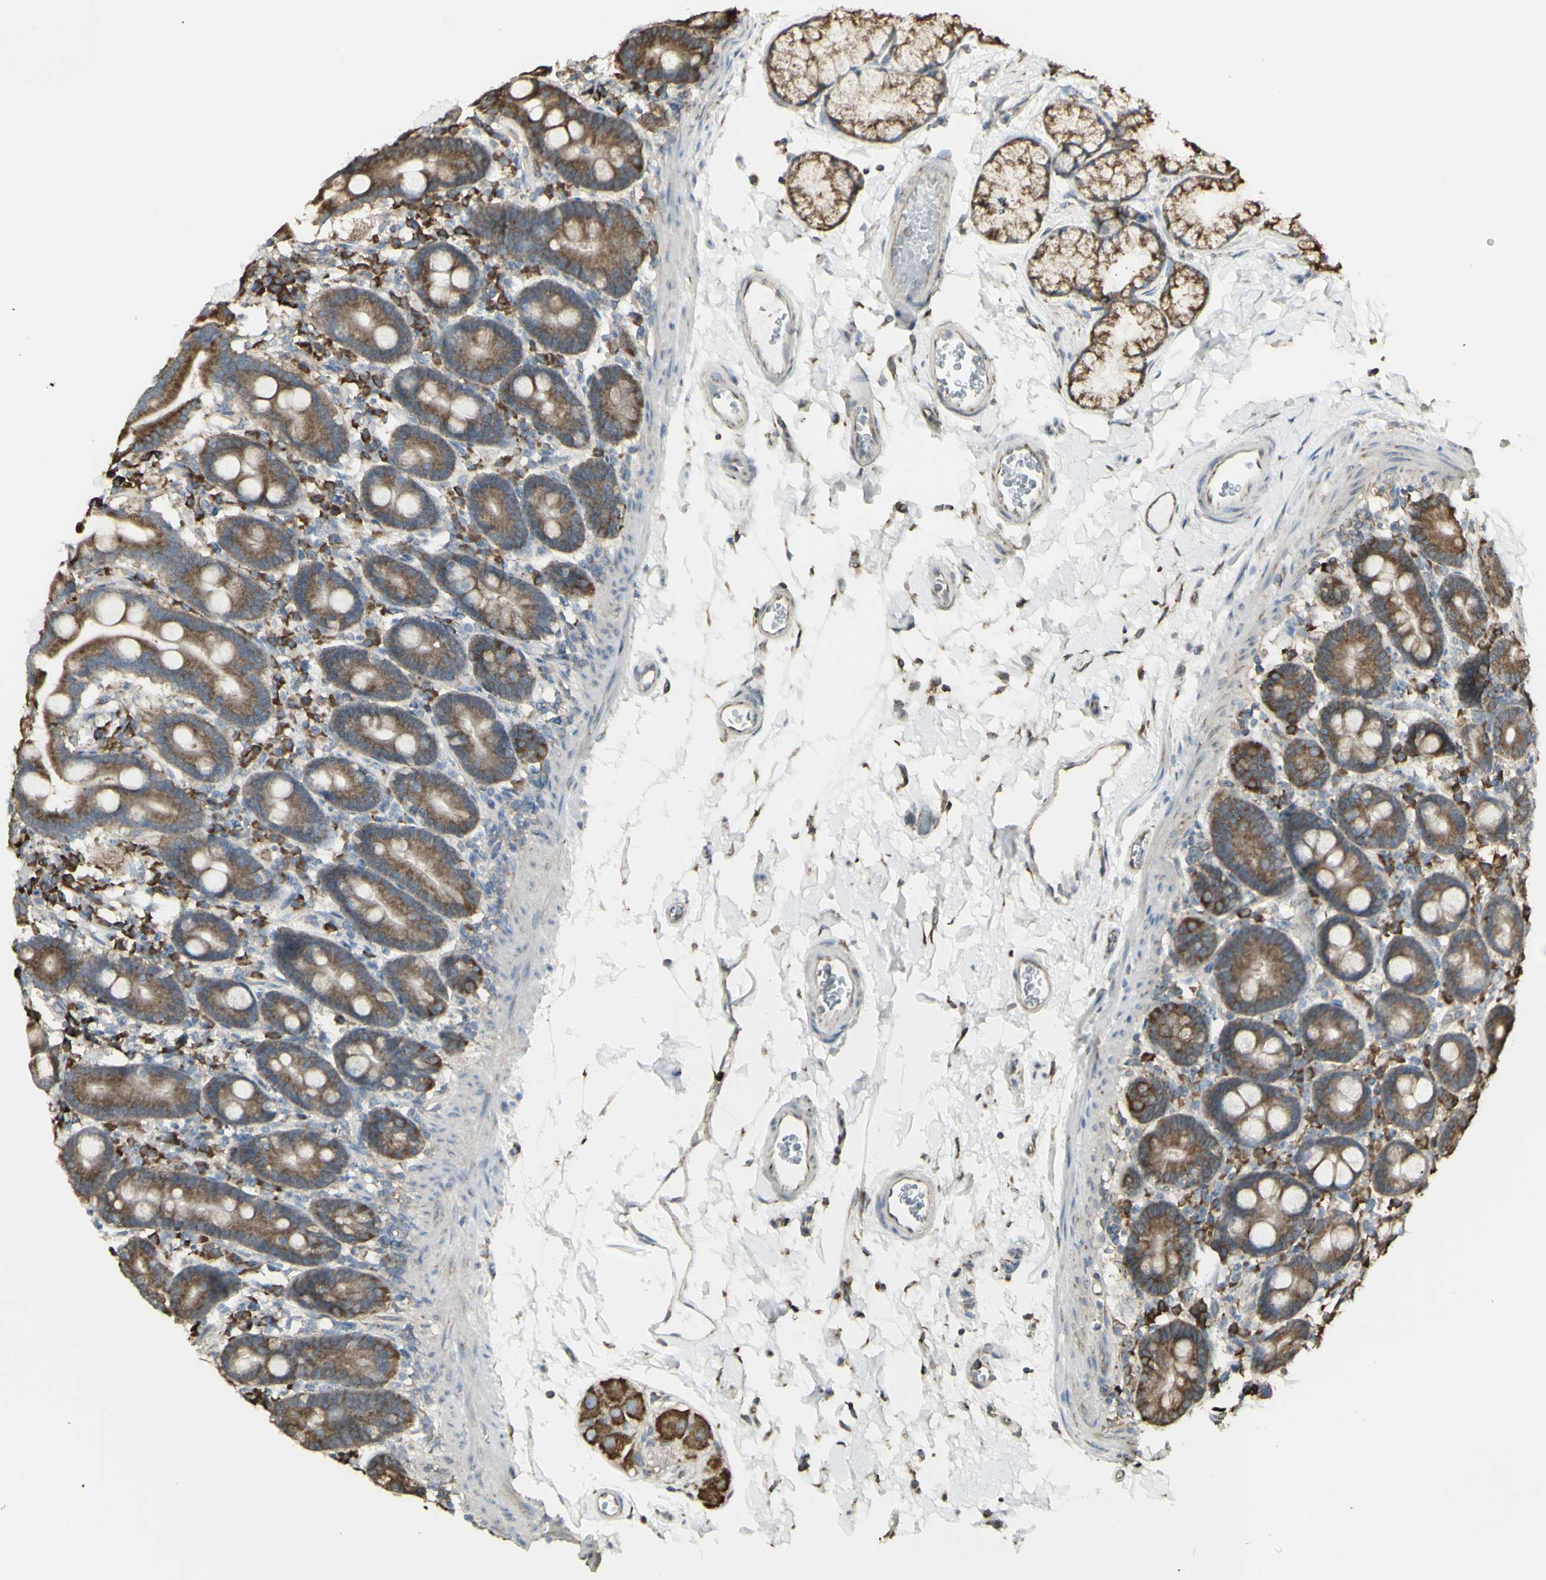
{"staining": {"intensity": "moderate", "quantity": ">75%", "location": "cytoplasmic/membranous"}, "tissue": "duodenum", "cell_type": "Glandular cells", "image_type": "normal", "snomed": [{"axis": "morphology", "description": "Normal tissue, NOS"}, {"axis": "topography", "description": "Duodenum"}], "caption": "A high-resolution micrograph shows IHC staining of benign duodenum, which displays moderate cytoplasmic/membranous staining in approximately >75% of glandular cells. Nuclei are stained in blue.", "gene": "EEF1B2", "patient": {"sex": "male", "age": 54}}